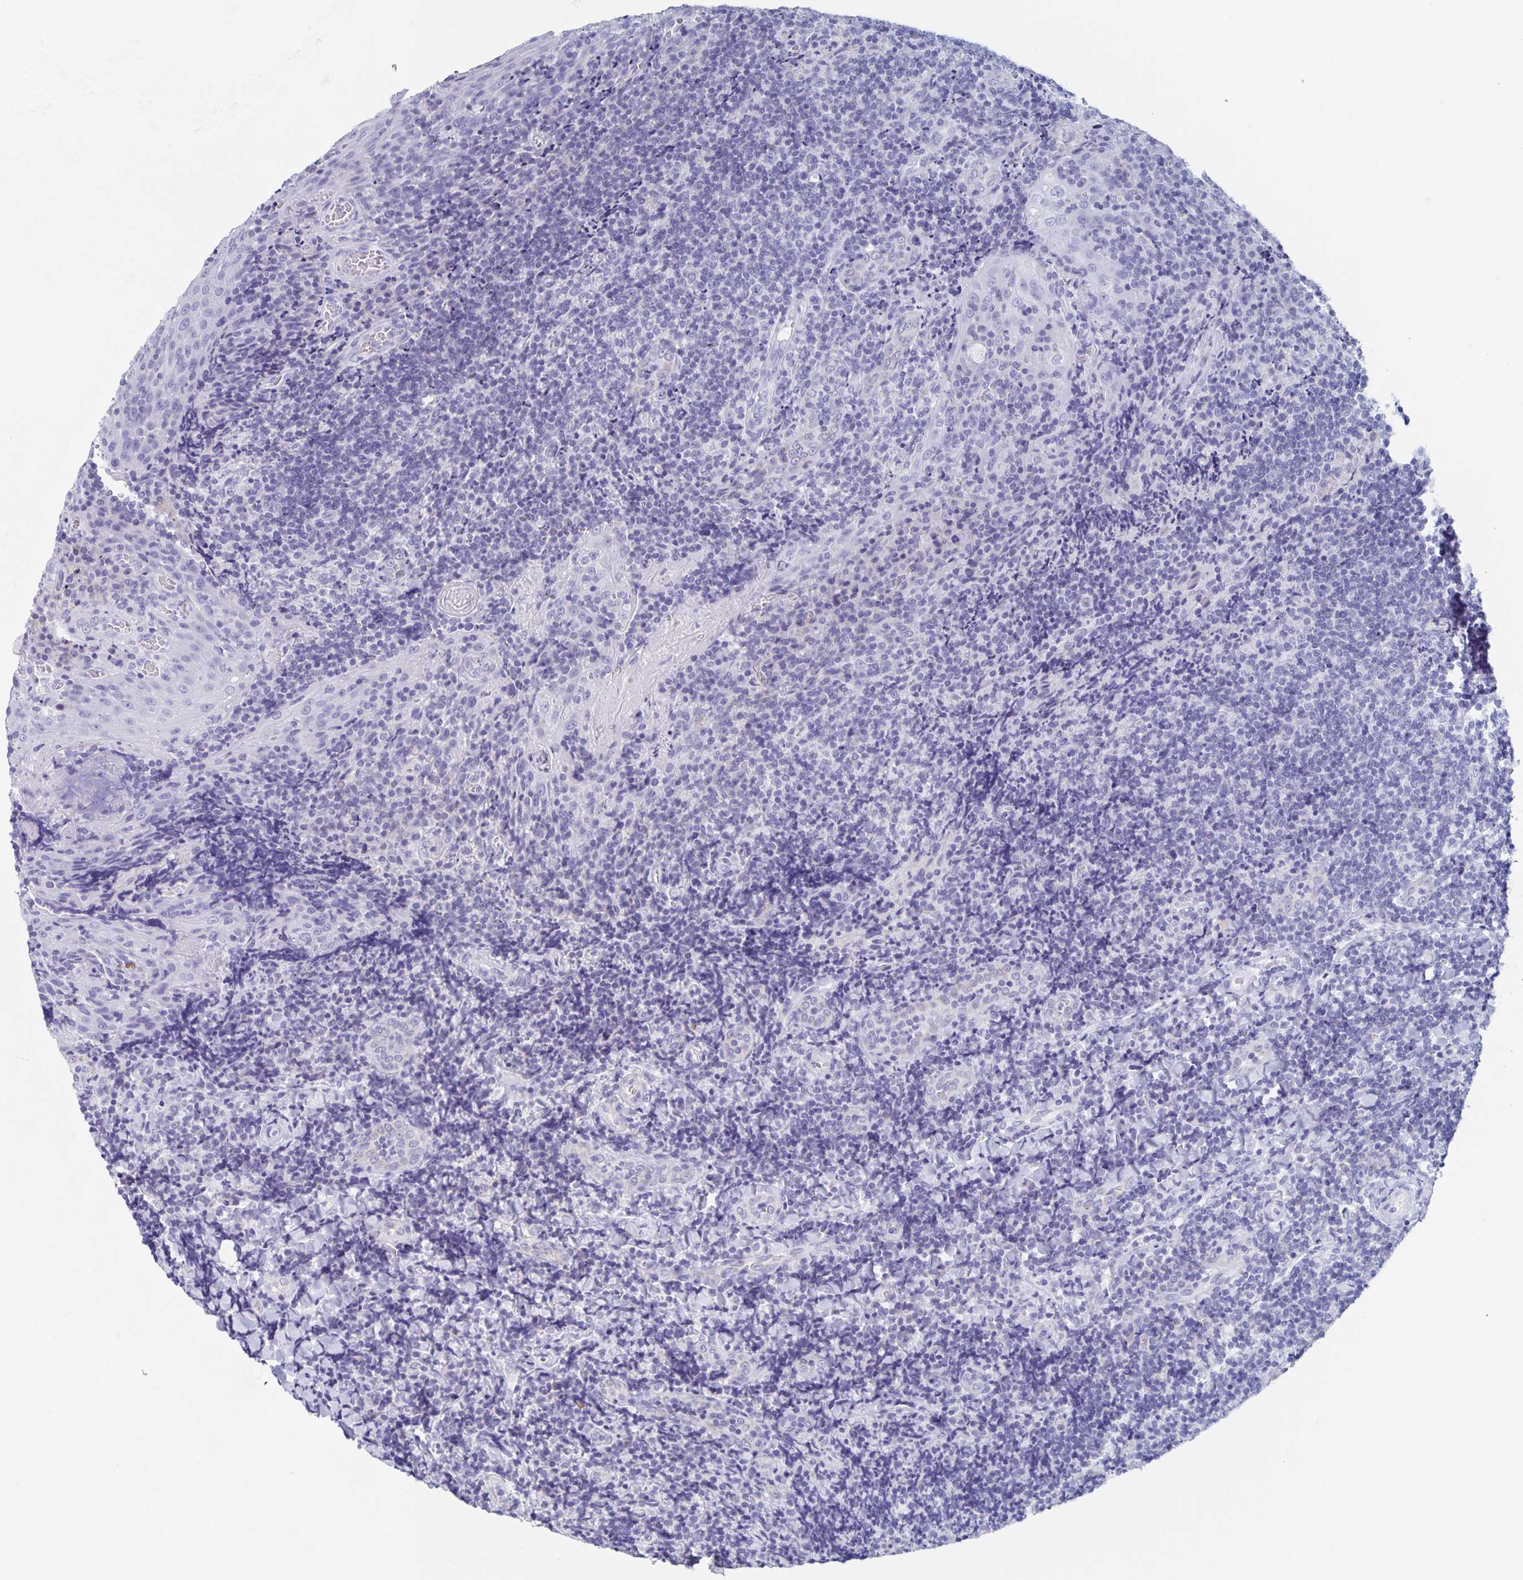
{"staining": {"intensity": "negative", "quantity": "none", "location": "none"}, "tissue": "tonsil", "cell_type": "Germinal center cells", "image_type": "normal", "snomed": [{"axis": "morphology", "description": "Normal tissue, NOS"}, {"axis": "topography", "description": "Tonsil"}], "caption": "Normal tonsil was stained to show a protein in brown. There is no significant staining in germinal center cells. (IHC, brightfield microscopy, high magnification).", "gene": "DMBT1", "patient": {"sex": "male", "age": 17}}